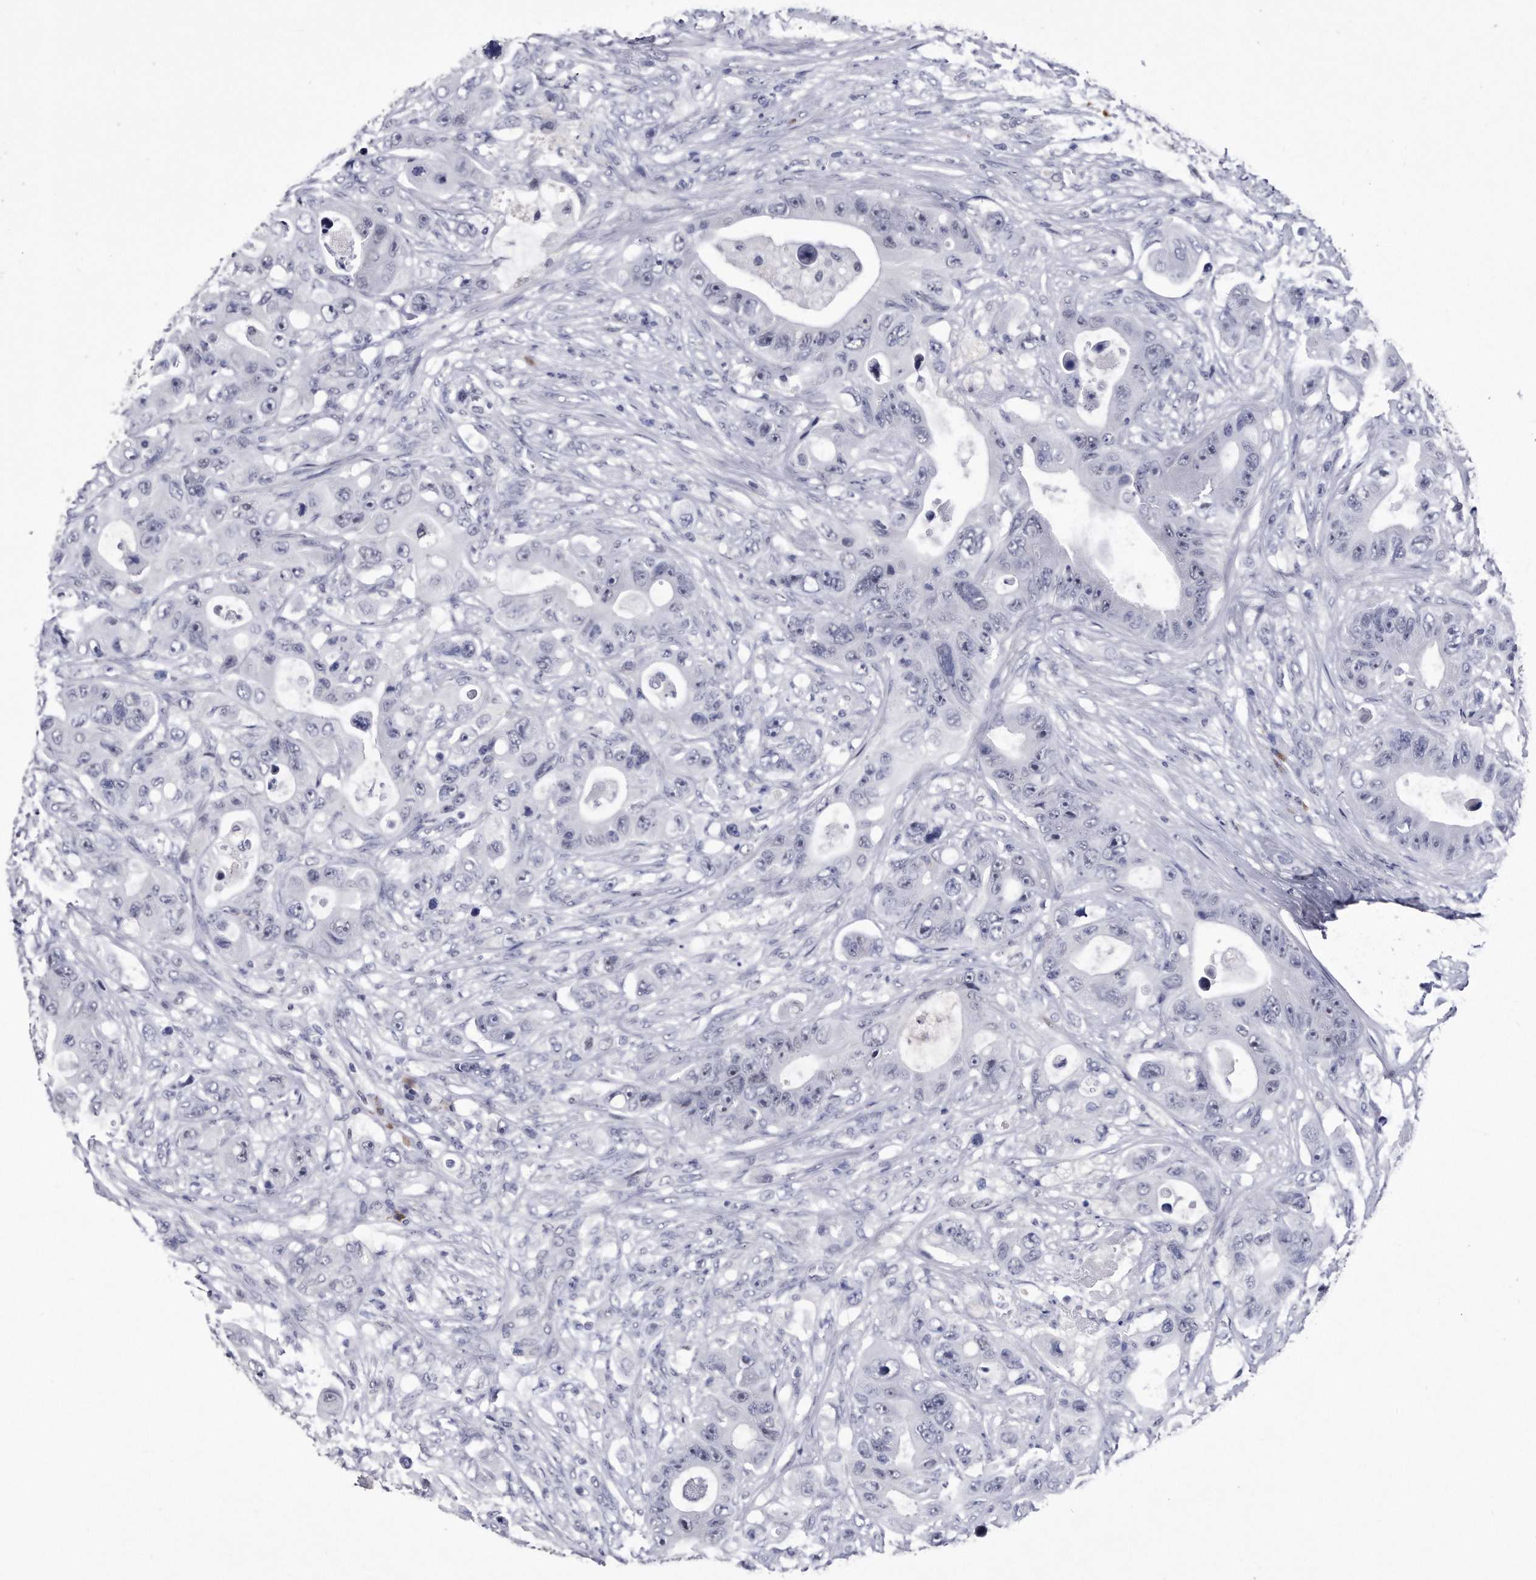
{"staining": {"intensity": "negative", "quantity": "none", "location": "none"}, "tissue": "colorectal cancer", "cell_type": "Tumor cells", "image_type": "cancer", "snomed": [{"axis": "morphology", "description": "Adenocarcinoma, NOS"}, {"axis": "topography", "description": "Colon"}], "caption": "The IHC photomicrograph has no significant expression in tumor cells of colorectal adenocarcinoma tissue.", "gene": "KCTD8", "patient": {"sex": "female", "age": 46}}